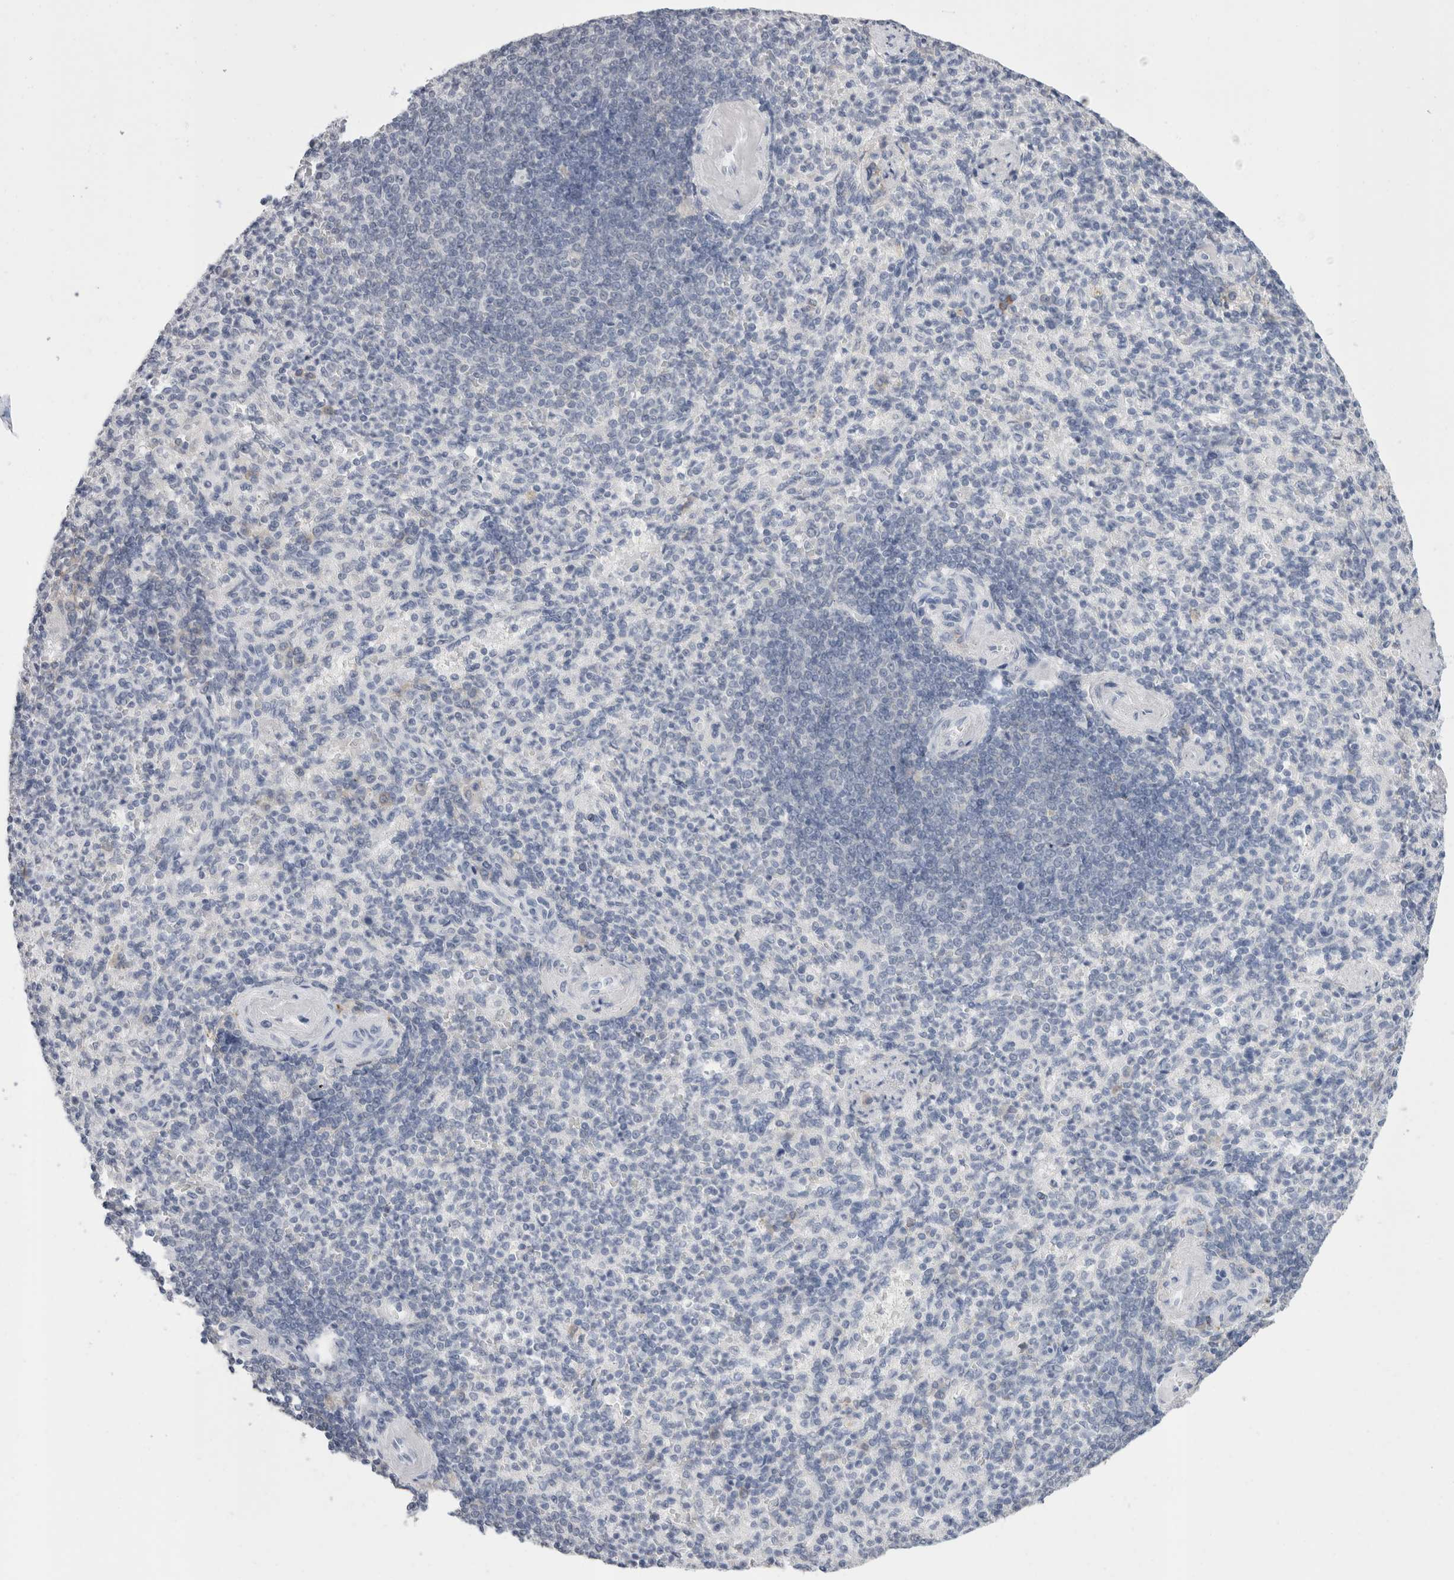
{"staining": {"intensity": "negative", "quantity": "none", "location": "none"}, "tissue": "spleen", "cell_type": "Cells in red pulp", "image_type": "normal", "snomed": [{"axis": "morphology", "description": "Normal tissue, NOS"}, {"axis": "topography", "description": "Spleen"}], "caption": "IHC micrograph of benign spleen: human spleen stained with DAB (3,3'-diaminobenzidine) displays no significant protein expression in cells in red pulp. (DAB immunohistochemistry visualized using brightfield microscopy, high magnification).", "gene": "CADM3", "patient": {"sex": "female", "age": 74}}